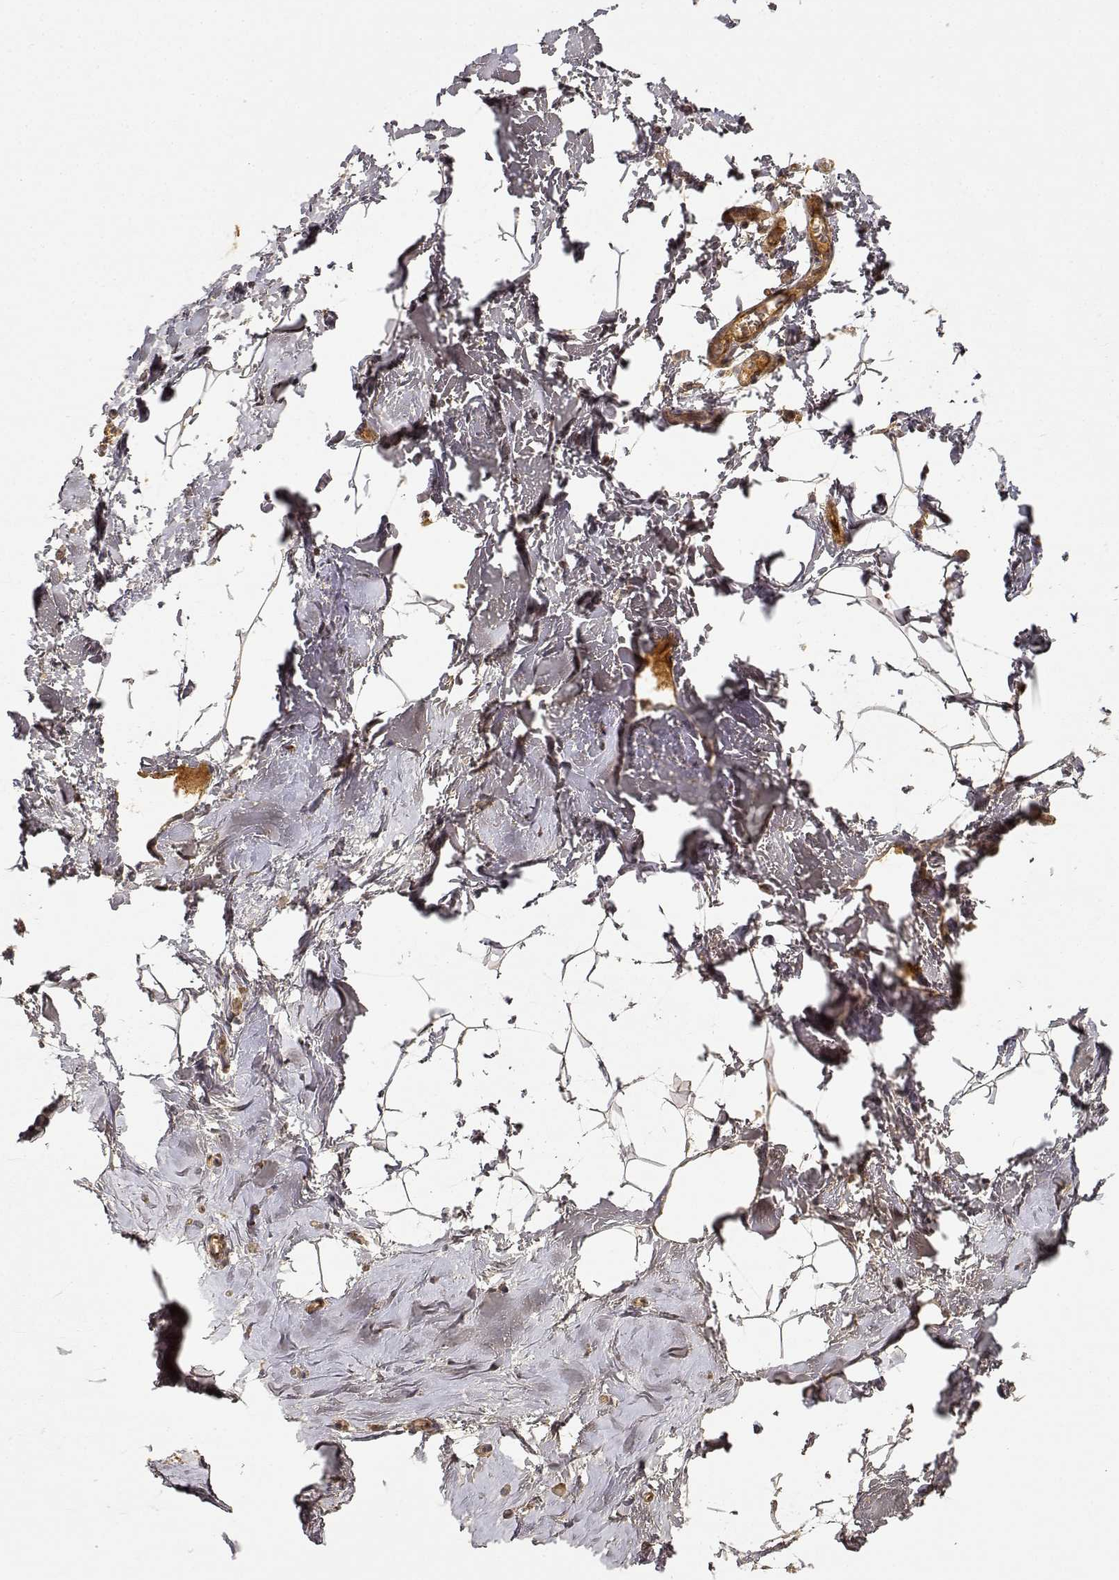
{"staining": {"intensity": "negative", "quantity": "none", "location": "none"}, "tissue": "breast", "cell_type": "Adipocytes", "image_type": "normal", "snomed": [{"axis": "morphology", "description": "Normal tissue, NOS"}, {"axis": "topography", "description": "Breast"}], "caption": "Immunohistochemistry micrograph of benign breast: human breast stained with DAB (3,3'-diaminobenzidine) exhibits no significant protein positivity in adipocytes.", "gene": "CDK5RAP2", "patient": {"sex": "female", "age": 32}}